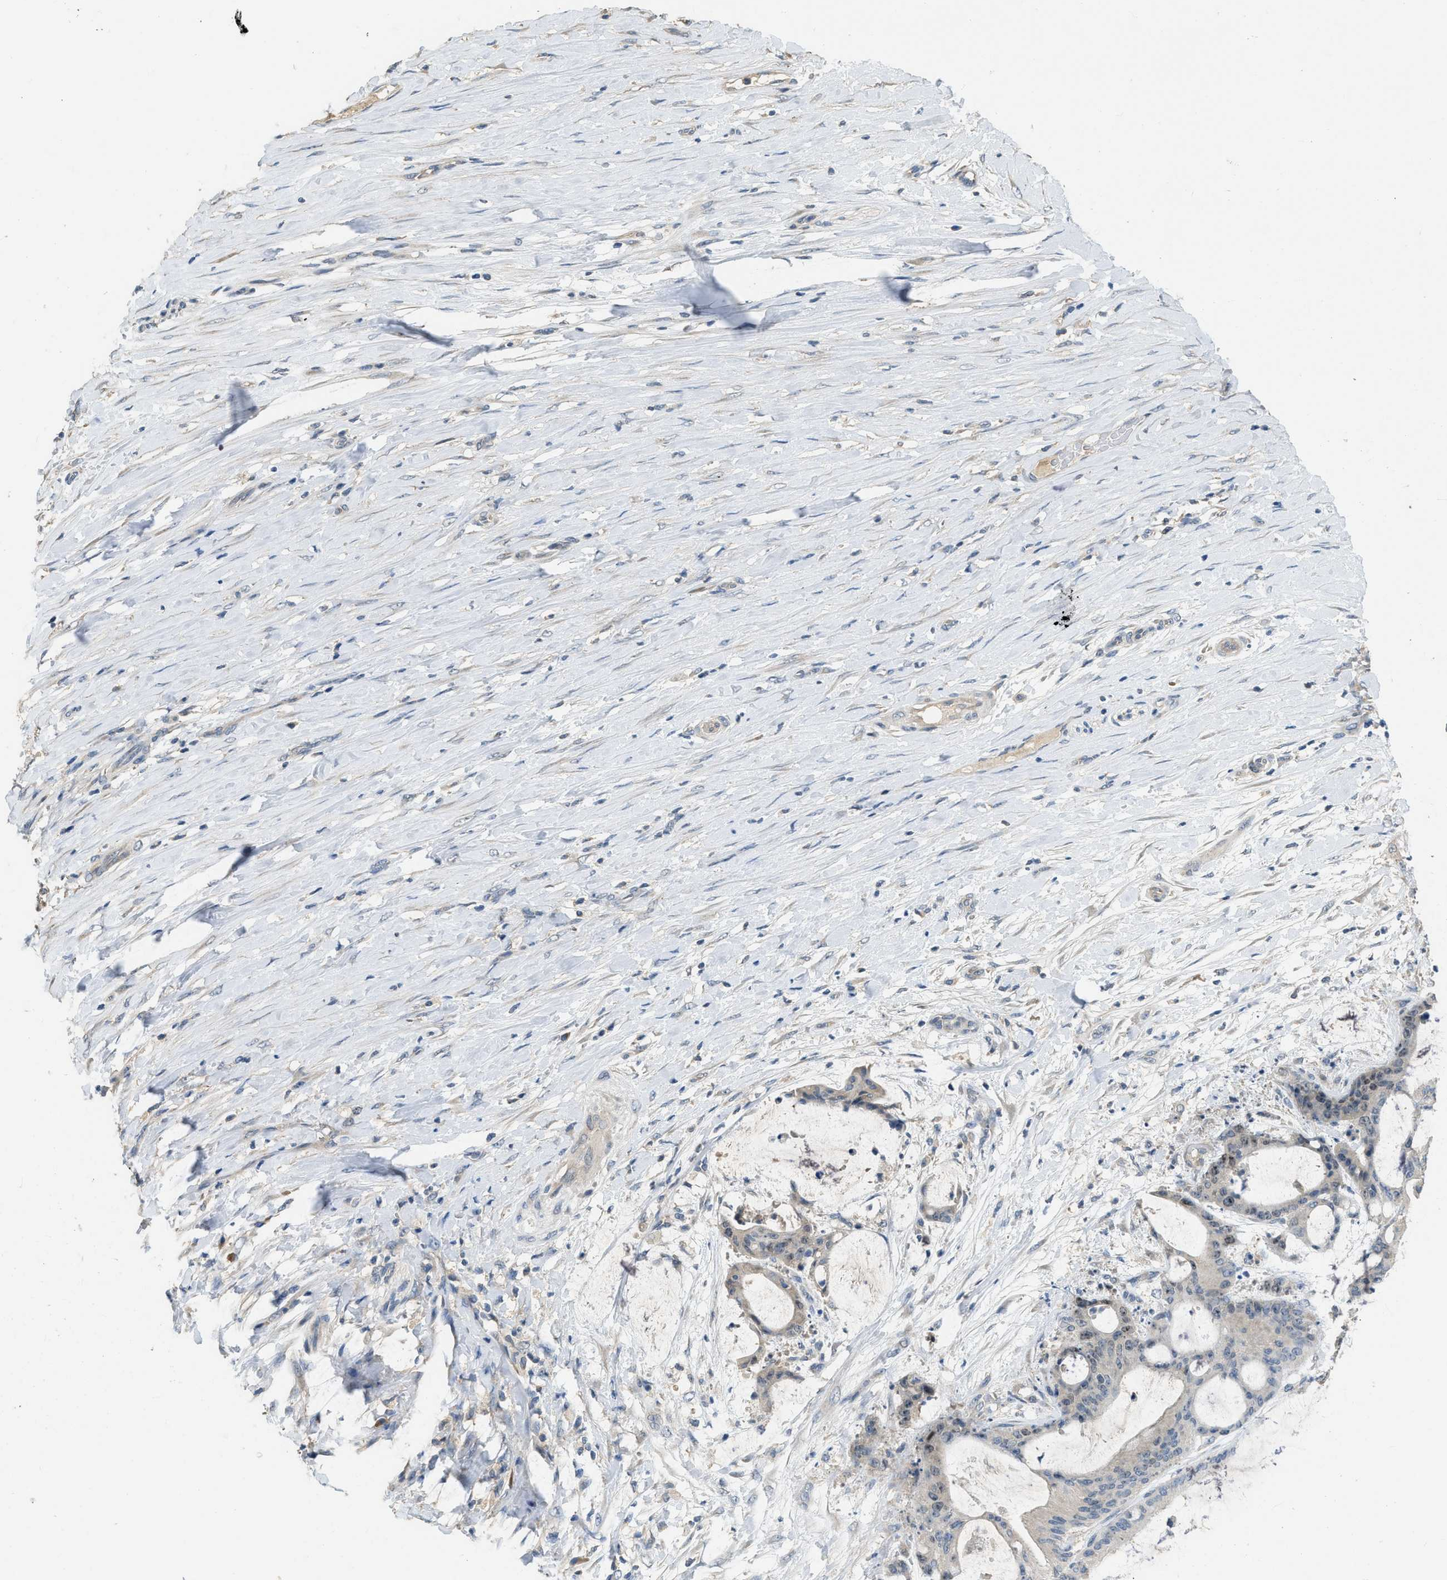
{"staining": {"intensity": "weak", "quantity": "<25%", "location": "cytoplasmic/membranous,nuclear"}, "tissue": "liver cancer", "cell_type": "Tumor cells", "image_type": "cancer", "snomed": [{"axis": "morphology", "description": "Cholangiocarcinoma"}, {"axis": "topography", "description": "Liver"}], "caption": "This is an immunohistochemistry (IHC) photomicrograph of human liver cancer (cholangiocarcinoma). There is no staining in tumor cells.", "gene": "MIS18A", "patient": {"sex": "female", "age": 73}}